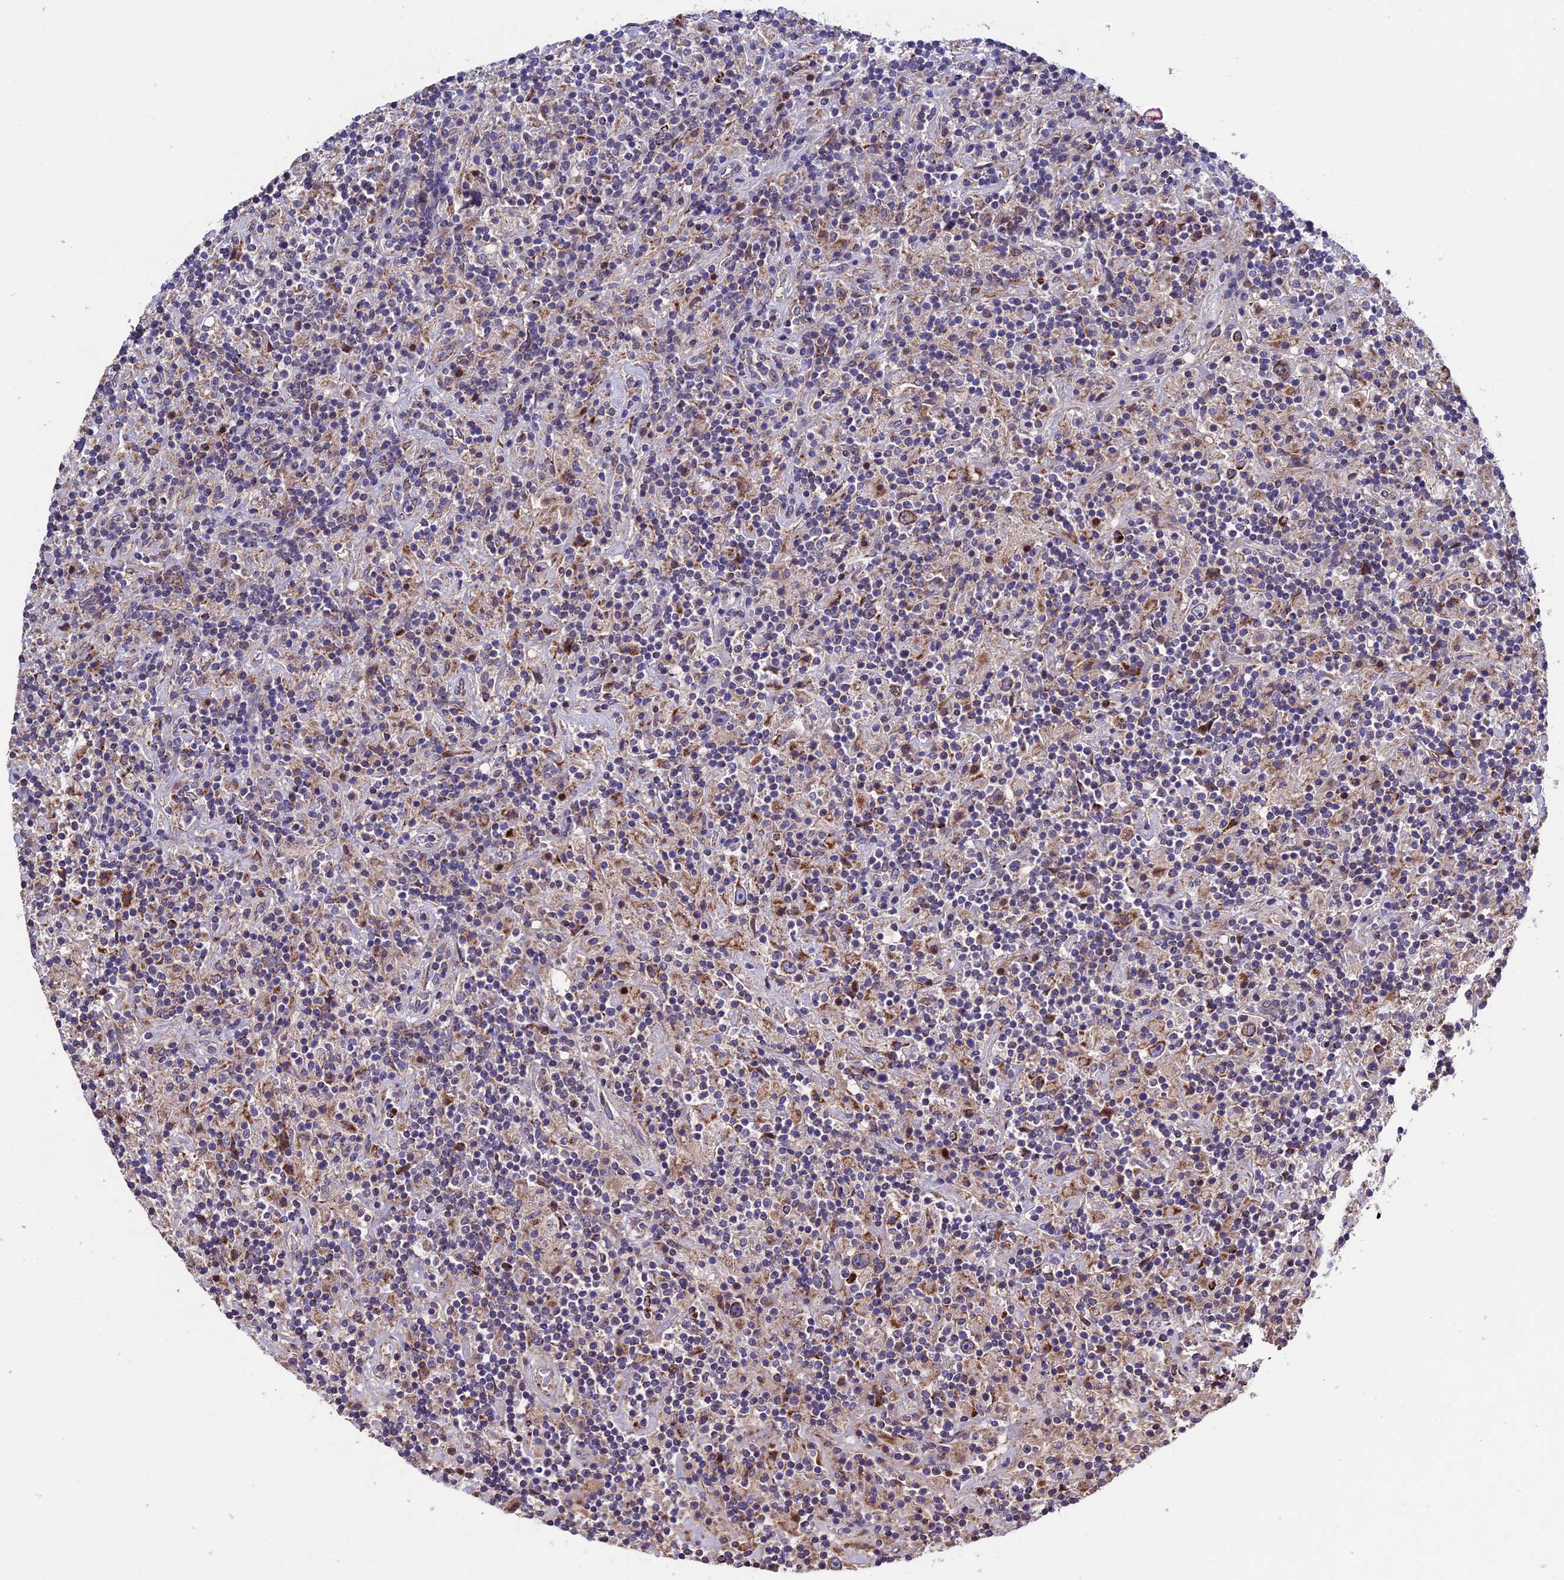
{"staining": {"intensity": "moderate", "quantity": ">75%", "location": "cytoplasmic/membranous"}, "tissue": "lymphoma", "cell_type": "Tumor cells", "image_type": "cancer", "snomed": [{"axis": "morphology", "description": "Hodgkin's disease, NOS"}, {"axis": "topography", "description": "Lymph node"}], "caption": "The image exhibits immunohistochemical staining of Hodgkin's disease. There is moderate cytoplasmic/membranous staining is identified in approximately >75% of tumor cells.", "gene": "RNF17", "patient": {"sex": "male", "age": 70}}